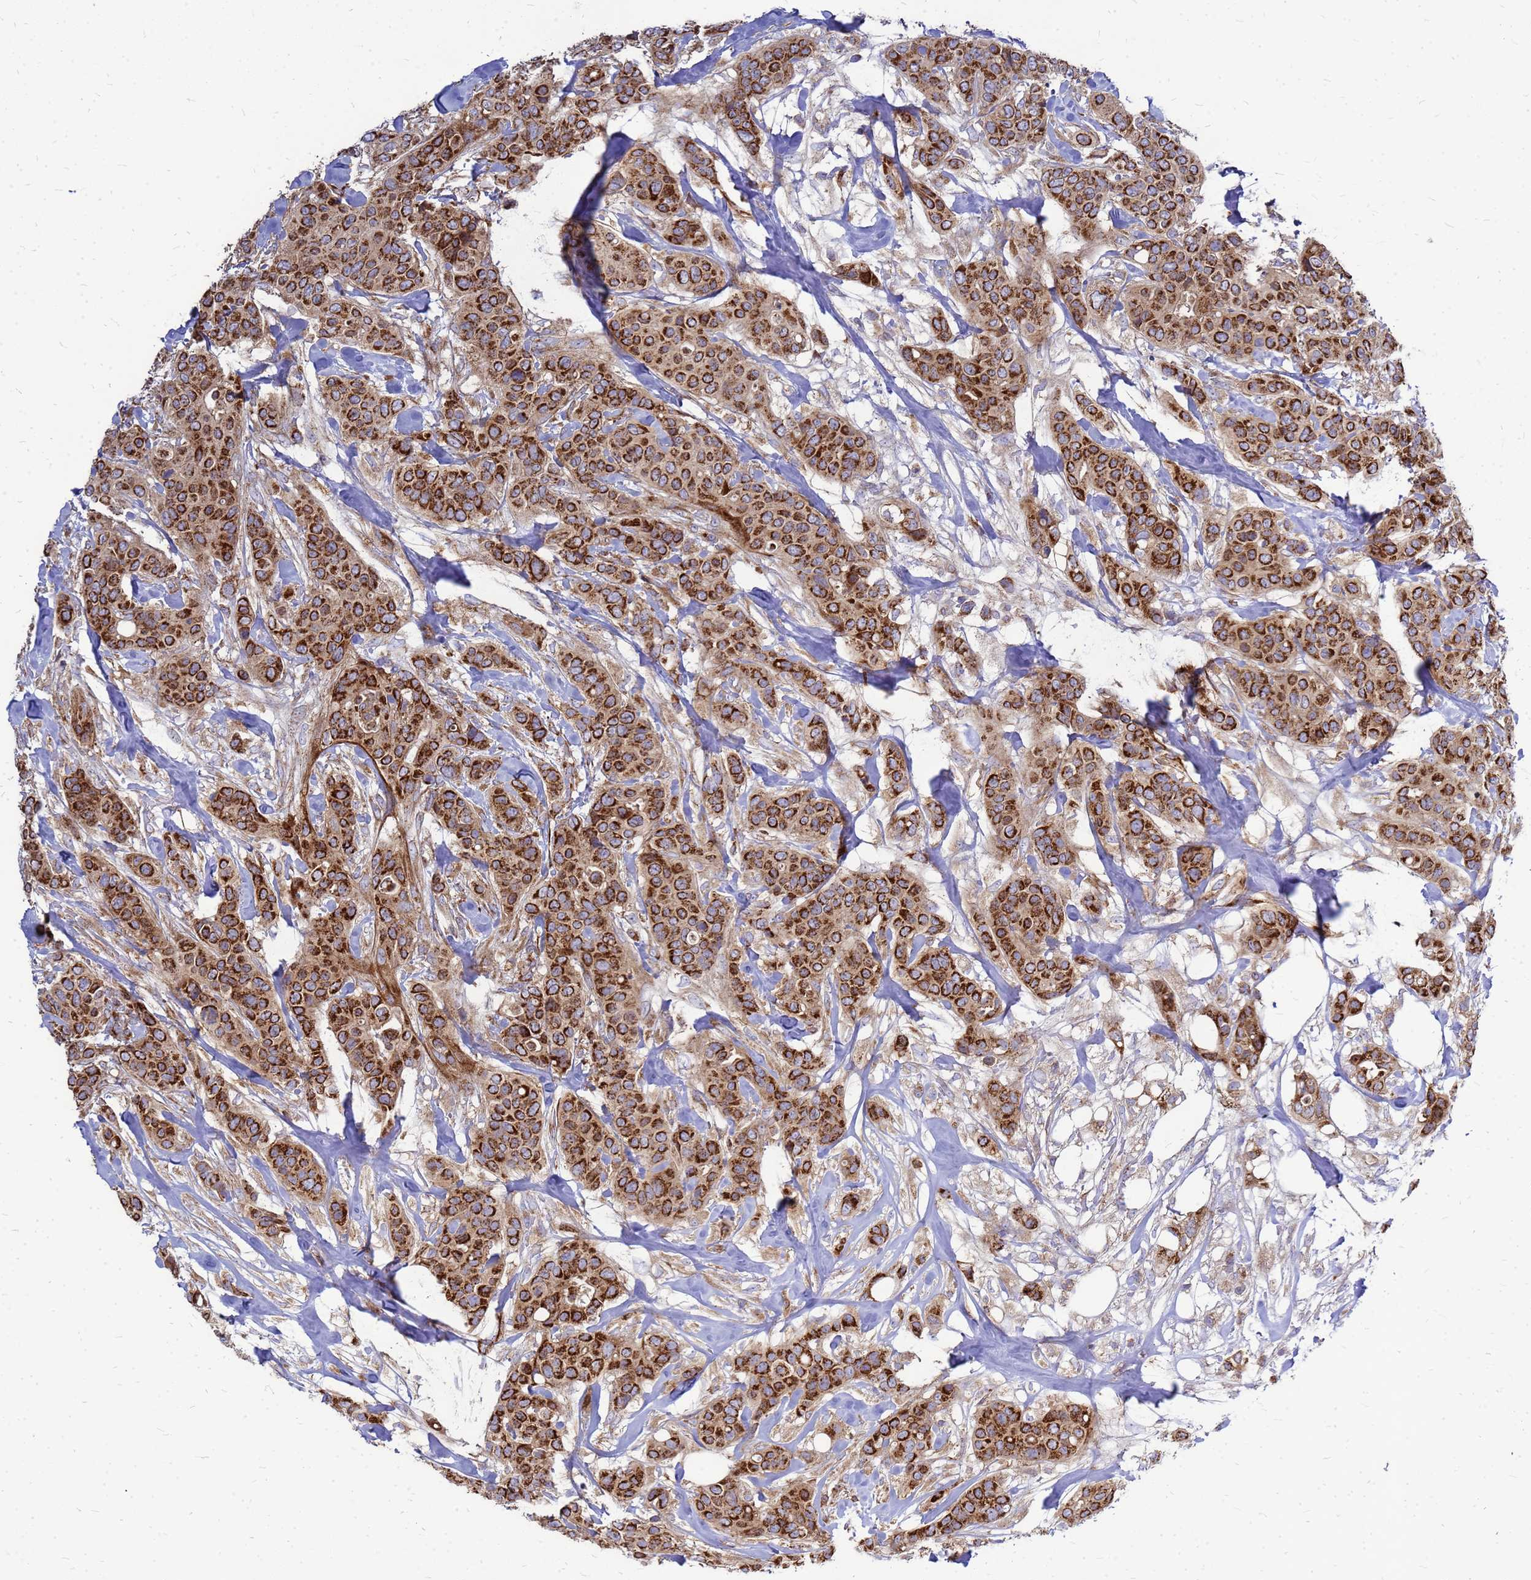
{"staining": {"intensity": "strong", "quantity": ">75%", "location": "cytoplasmic/membranous"}, "tissue": "breast cancer", "cell_type": "Tumor cells", "image_type": "cancer", "snomed": [{"axis": "morphology", "description": "Lobular carcinoma"}, {"axis": "topography", "description": "Breast"}], "caption": "Immunohistochemical staining of lobular carcinoma (breast) exhibits high levels of strong cytoplasmic/membranous protein staining in approximately >75% of tumor cells.", "gene": "FSTL4", "patient": {"sex": "female", "age": 51}}